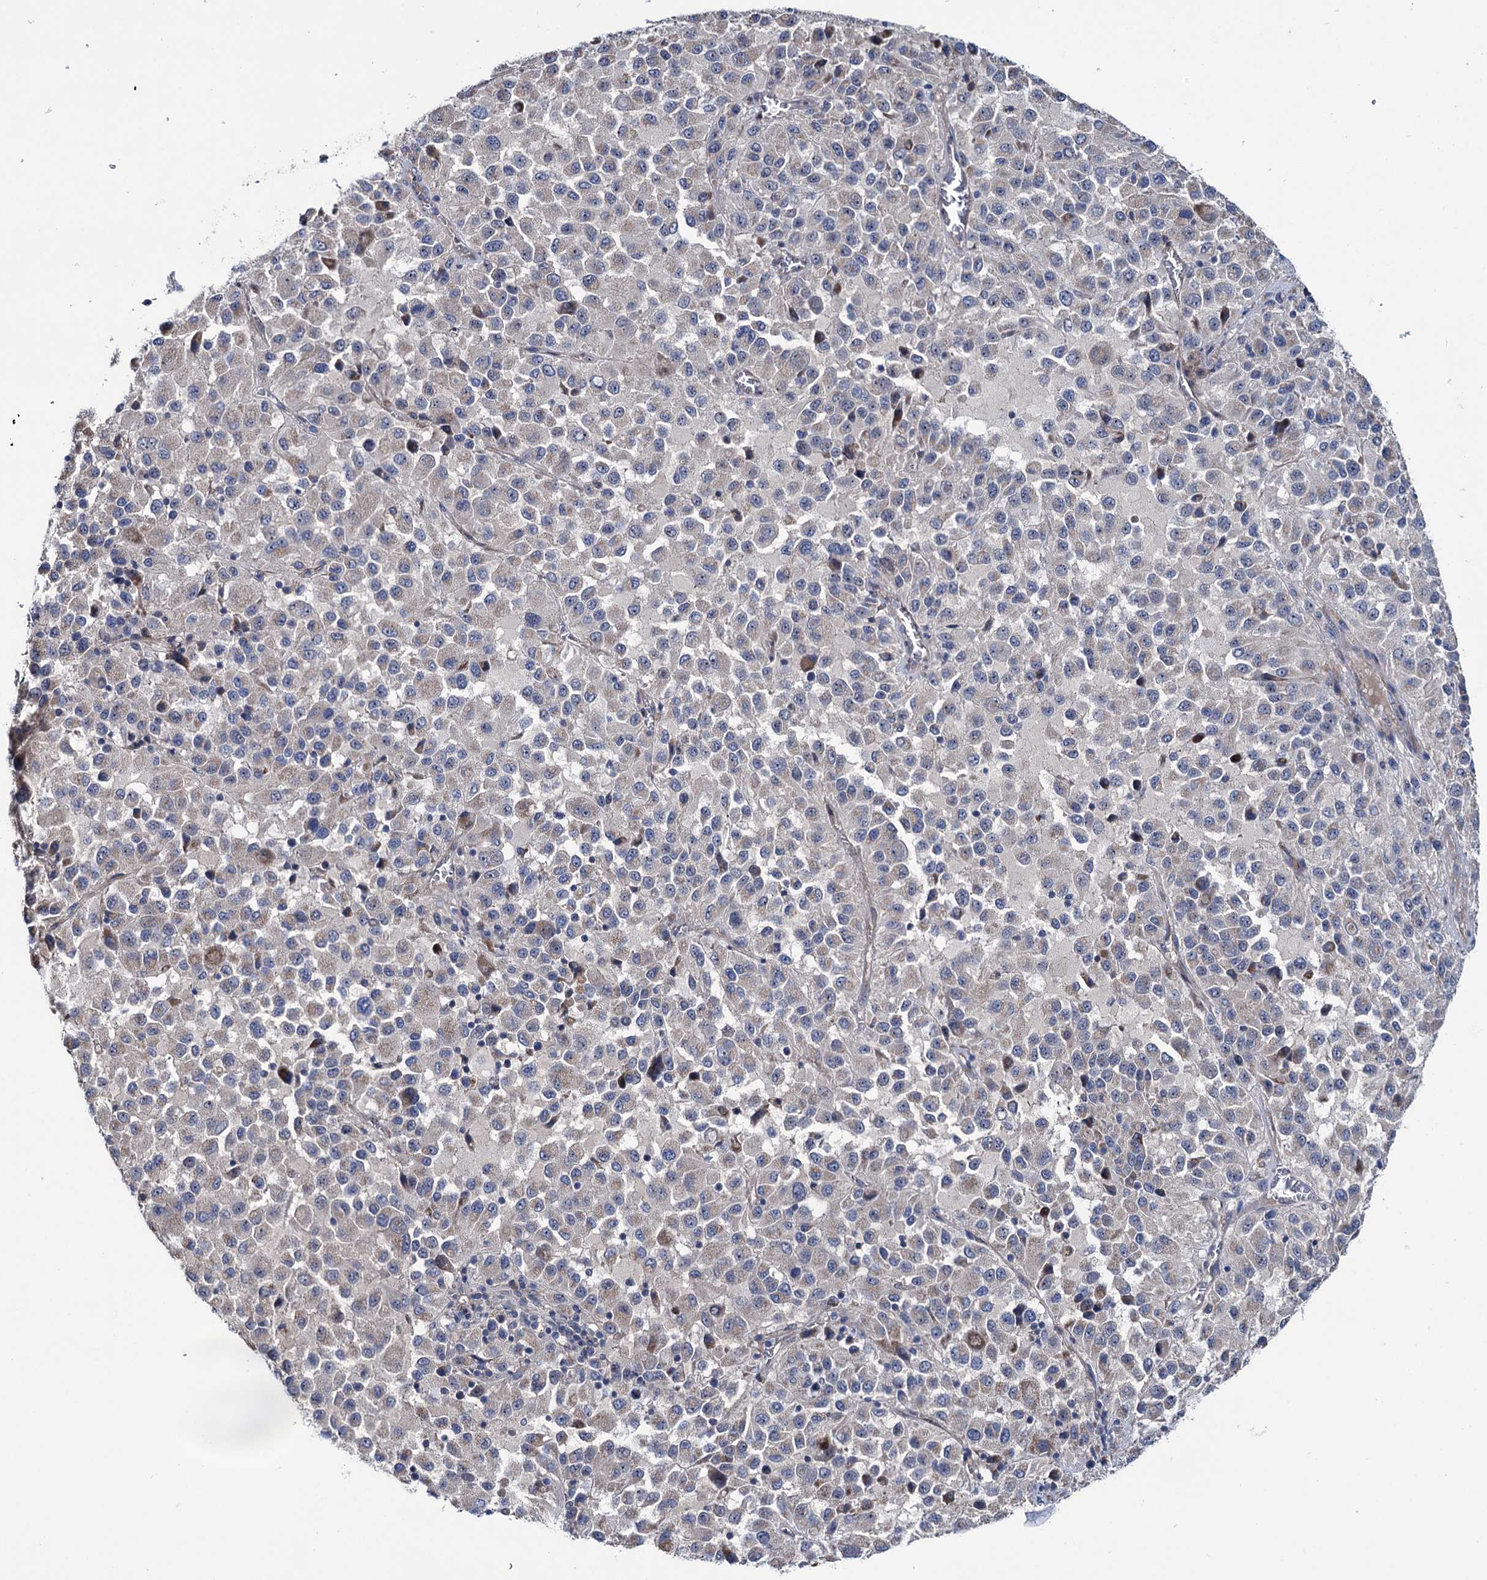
{"staining": {"intensity": "negative", "quantity": "none", "location": "none"}, "tissue": "melanoma", "cell_type": "Tumor cells", "image_type": "cancer", "snomed": [{"axis": "morphology", "description": "Malignant melanoma, Metastatic site"}, {"axis": "topography", "description": "Lung"}], "caption": "A histopathology image of melanoma stained for a protein reveals no brown staining in tumor cells. Nuclei are stained in blue.", "gene": "EYA4", "patient": {"sex": "male", "age": 64}}